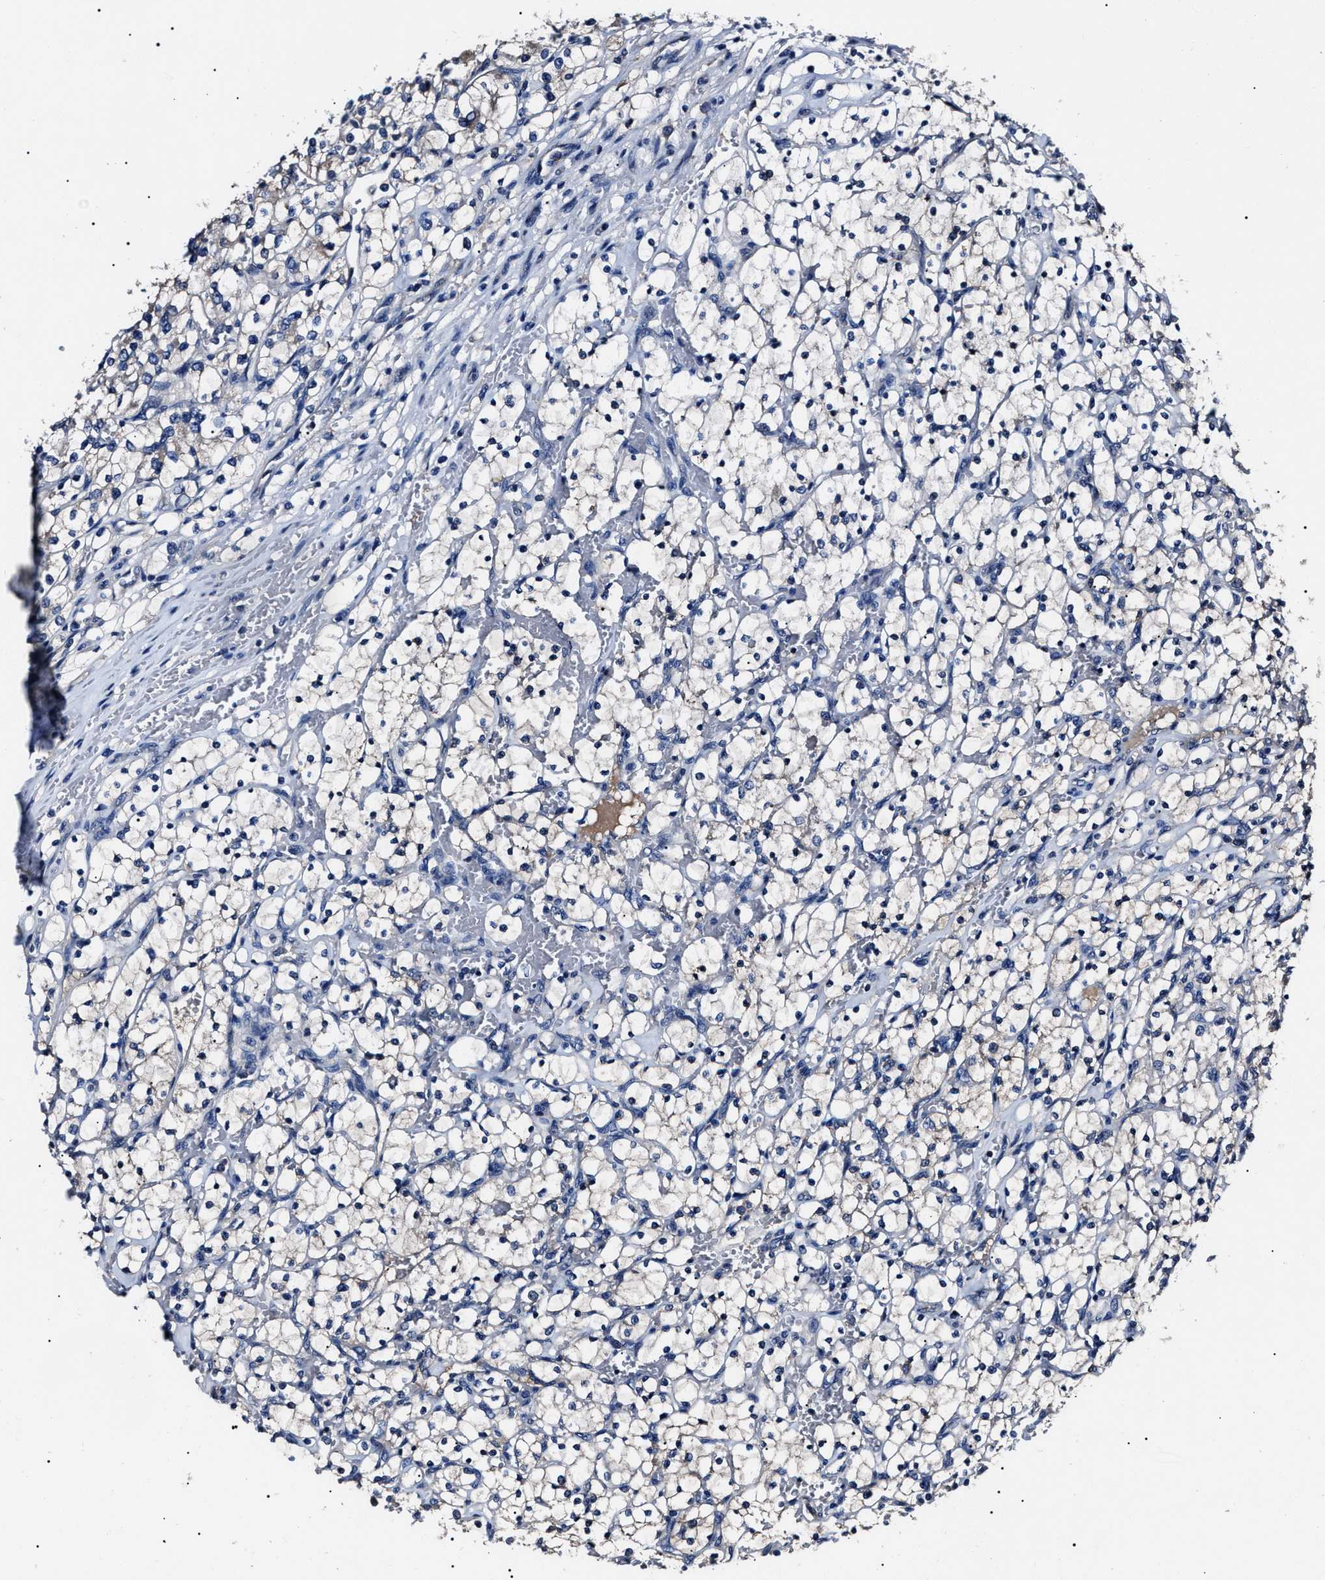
{"staining": {"intensity": "negative", "quantity": "none", "location": "none"}, "tissue": "renal cancer", "cell_type": "Tumor cells", "image_type": "cancer", "snomed": [{"axis": "morphology", "description": "Adenocarcinoma, NOS"}, {"axis": "topography", "description": "Kidney"}], "caption": "There is no significant staining in tumor cells of renal cancer (adenocarcinoma).", "gene": "IFT81", "patient": {"sex": "female", "age": 69}}